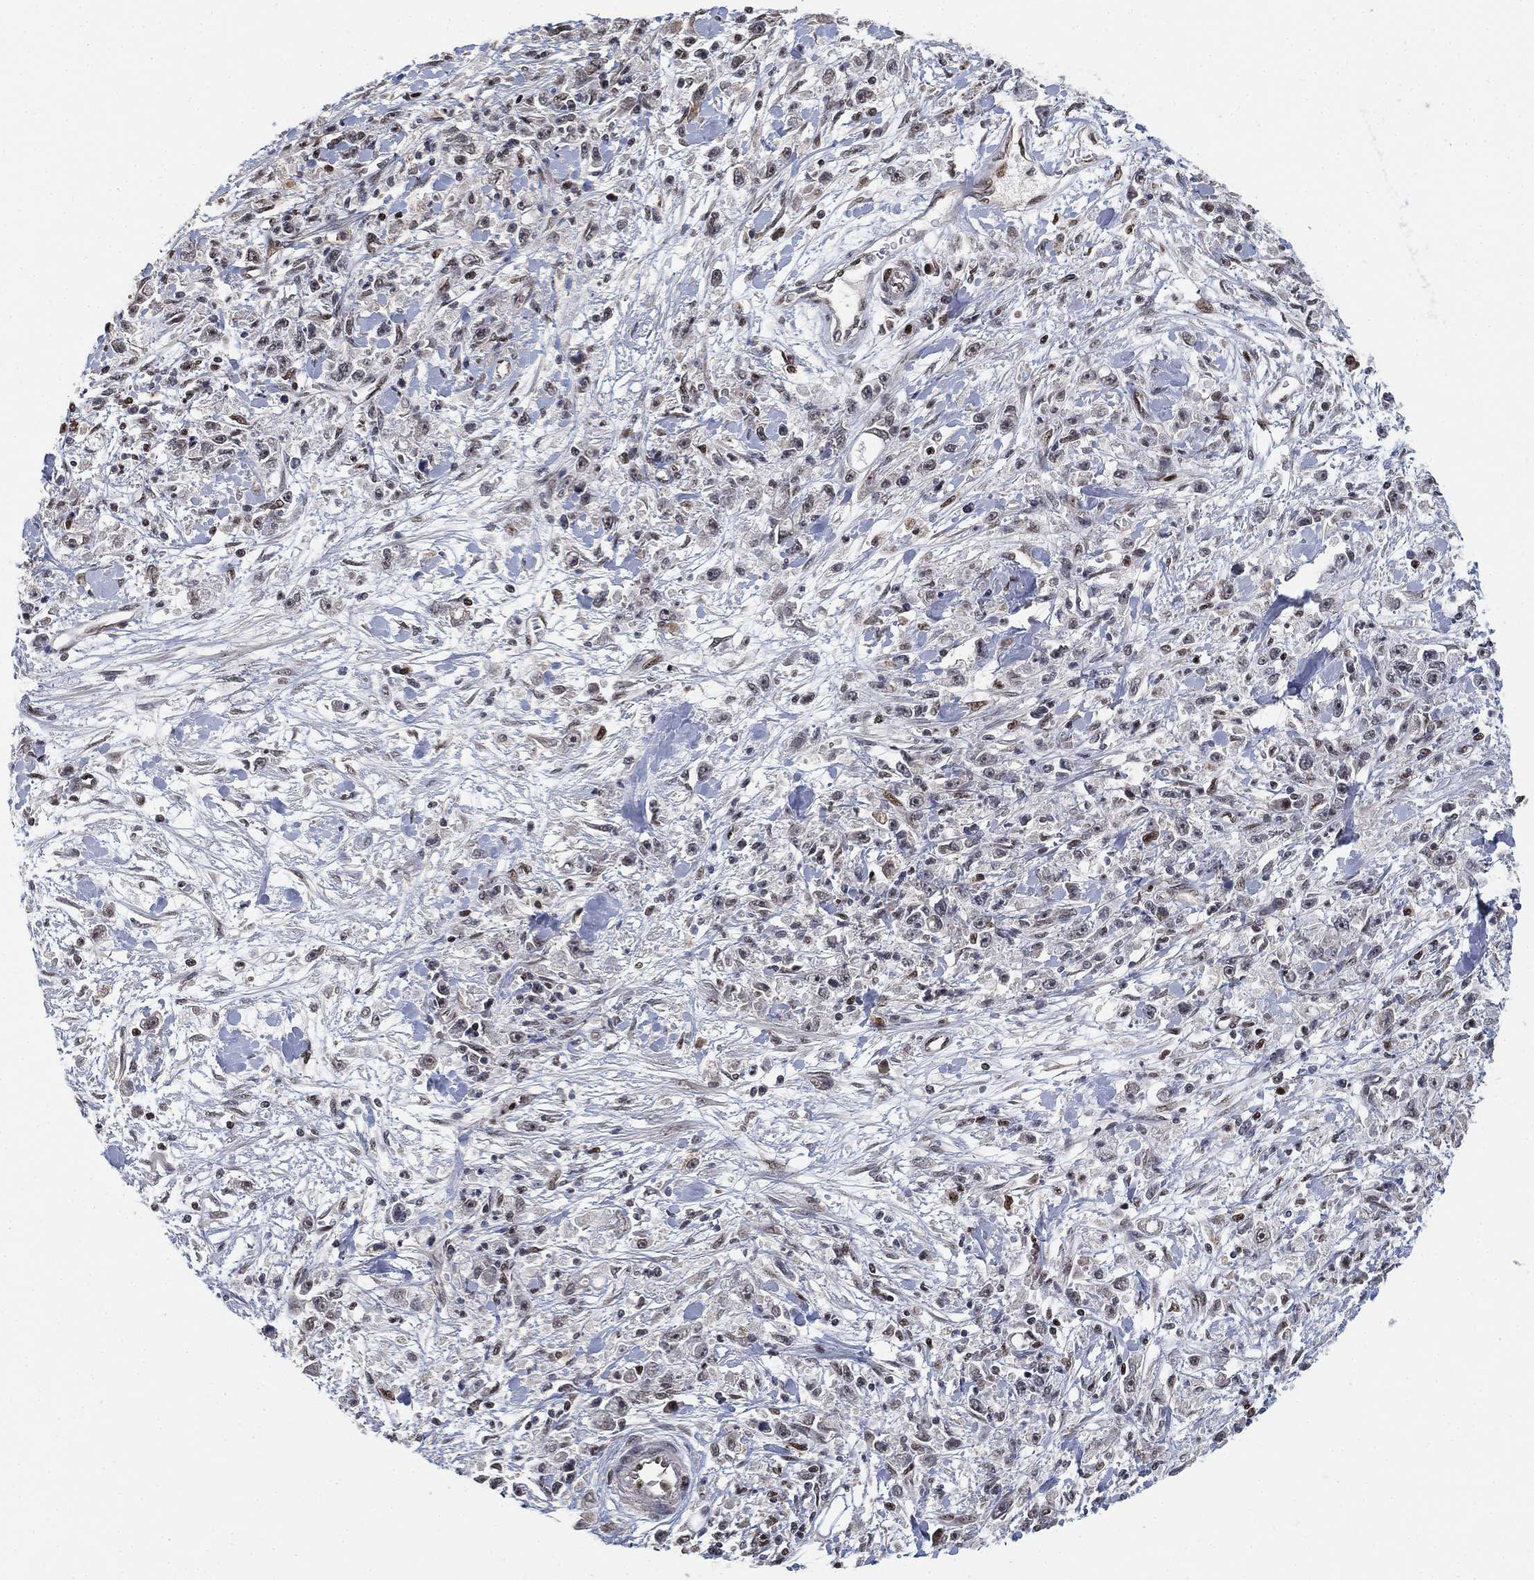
{"staining": {"intensity": "negative", "quantity": "none", "location": "none"}, "tissue": "stomach cancer", "cell_type": "Tumor cells", "image_type": "cancer", "snomed": [{"axis": "morphology", "description": "Adenocarcinoma, NOS"}, {"axis": "topography", "description": "Stomach"}], "caption": "Stomach adenocarcinoma was stained to show a protein in brown. There is no significant staining in tumor cells.", "gene": "ZSCAN30", "patient": {"sex": "female", "age": 59}}